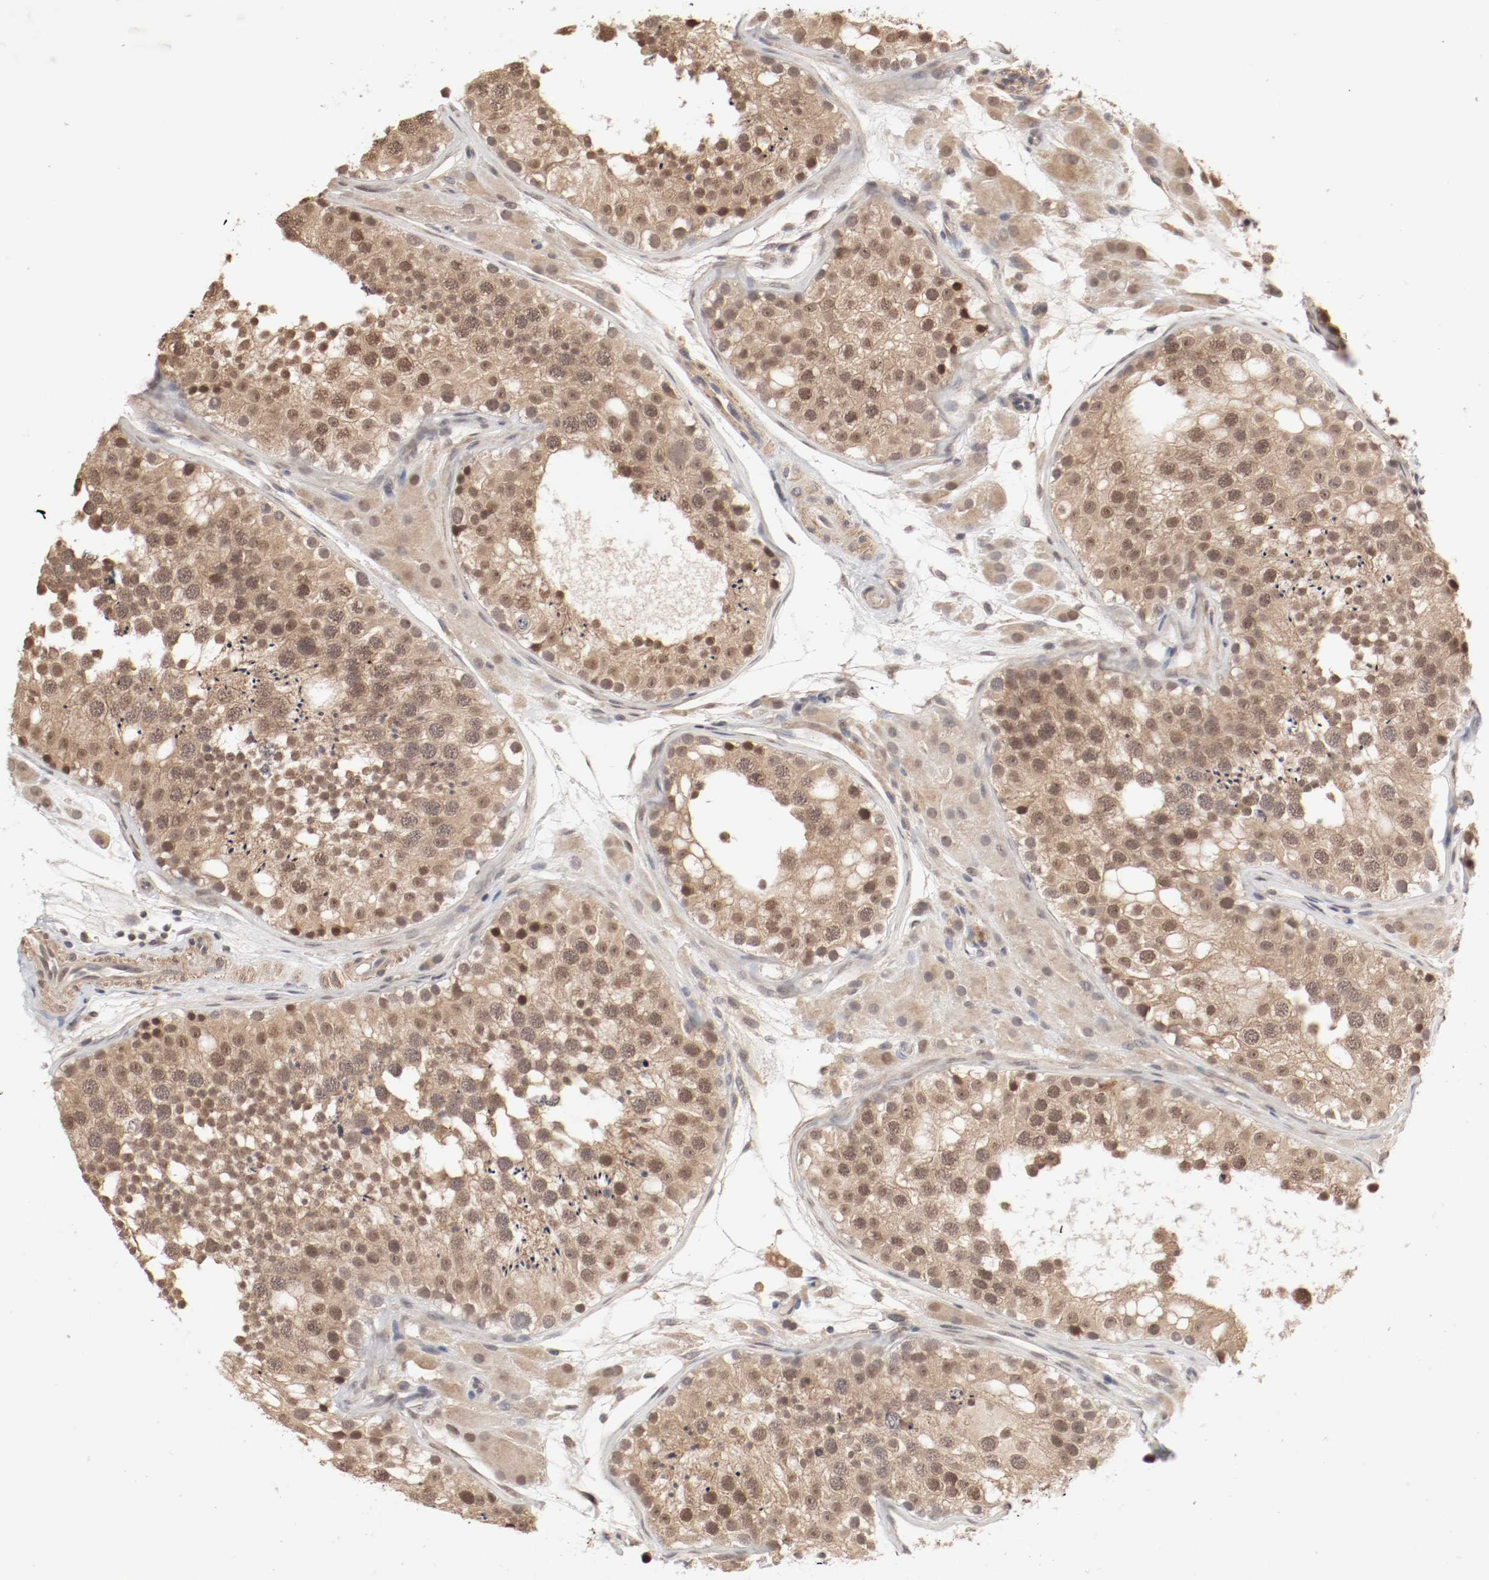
{"staining": {"intensity": "moderate", "quantity": ">75%", "location": "cytoplasmic/membranous,nuclear"}, "tissue": "testis", "cell_type": "Cells in seminiferous ducts", "image_type": "normal", "snomed": [{"axis": "morphology", "description": "Normal tissue, NOS"}, {"axis": "topography", "description": "Testis"}], "caption": "This photomicrograph shows immunohistochemistry (IHC) staining of normal human testis, with medium moderate cytoplasmic/membranous,nuclear staining in approximately >75% of cells in seminiferous ducts.", "gene": "CSNK2B", "patient": {"sex": "male", "age": 26}}